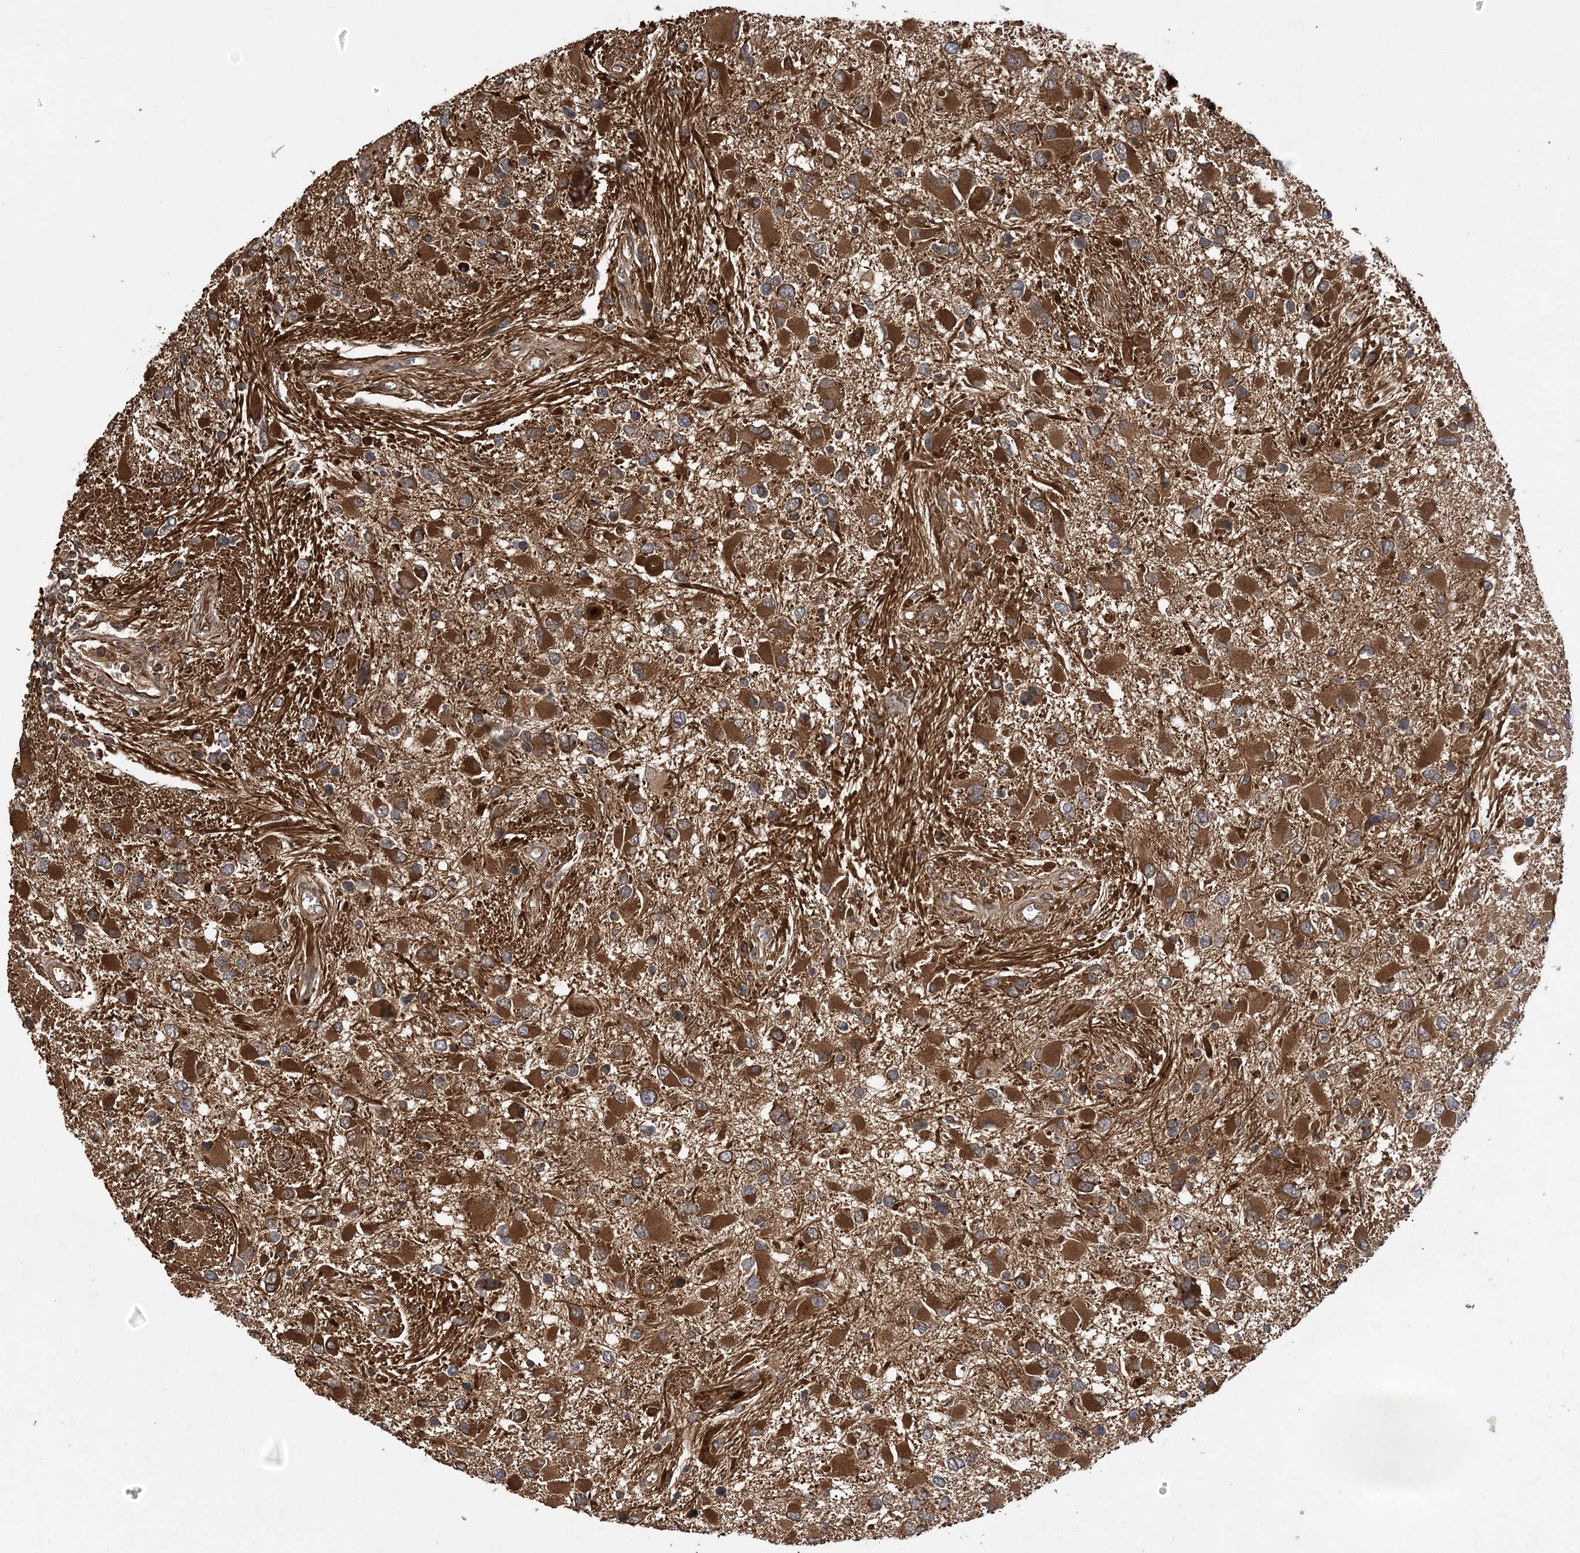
{"staining": {"intensity": "strong", "quantity": ">75%", "location": "cytoplasmic/membranous"}, "tissue": "glioma", "cell_type": "Tumor cells", "image_type": "cancer", "snomed": [{"axis": "morphology", "description": "Glioma, malignant, High grade"}, {"axis": "topography", "description": "Brain"}], "caption": "Immunohistochemical staining of malignant glioma (high-grade) displays high levels of strong cytoplasmic/membranous protein positivity in about >75% of tumor cells. The staining was performed using DAB, with brown indicating positive protein expression. Nuclei are stained blue with hematoxylin.", "gene": "ATG3", "patient": {"sex": "male", "age": 53}}